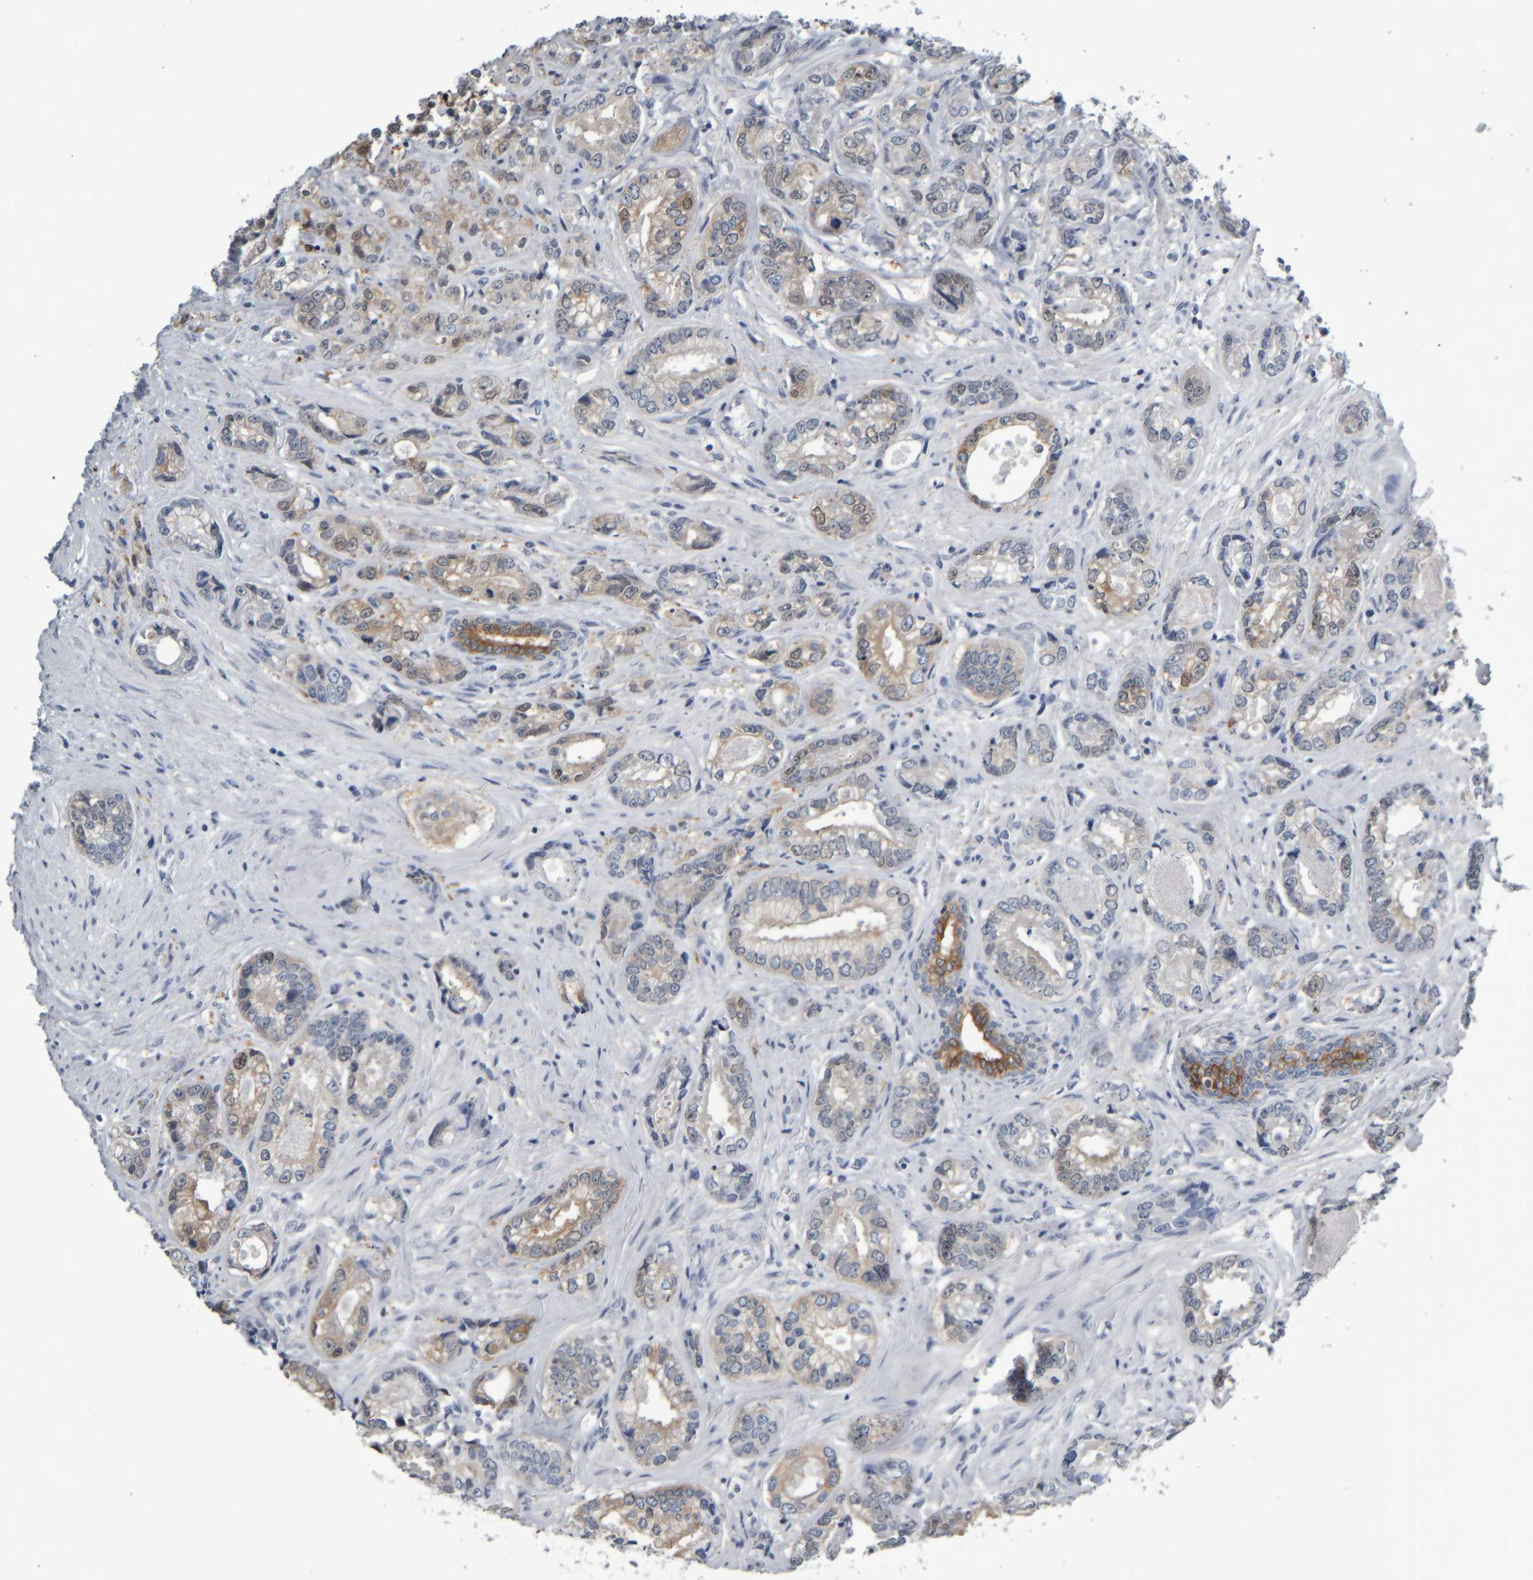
{"staining": {"intensity": "weak", "quantity": "25%-75%", "location": "cytoplasmic/membranous"}, "tissue": "prostate cancer", "cell_type": "Tumor cells", "image_type": "cancer", "snomed": [{"axis": "morphology", "description": "Adenocarcinoma, High grade"}, {"axis": "topography", "description": "Prostate"}], "caption": "Approximately 25%-75% of tumor cells in human prostate cancer show weak cytoplasmic/membranous protein staining as visualized by brown immunohistochemical staining.", "gene": "COL14A1", "patient": {"sex": "male", "age": 61}}